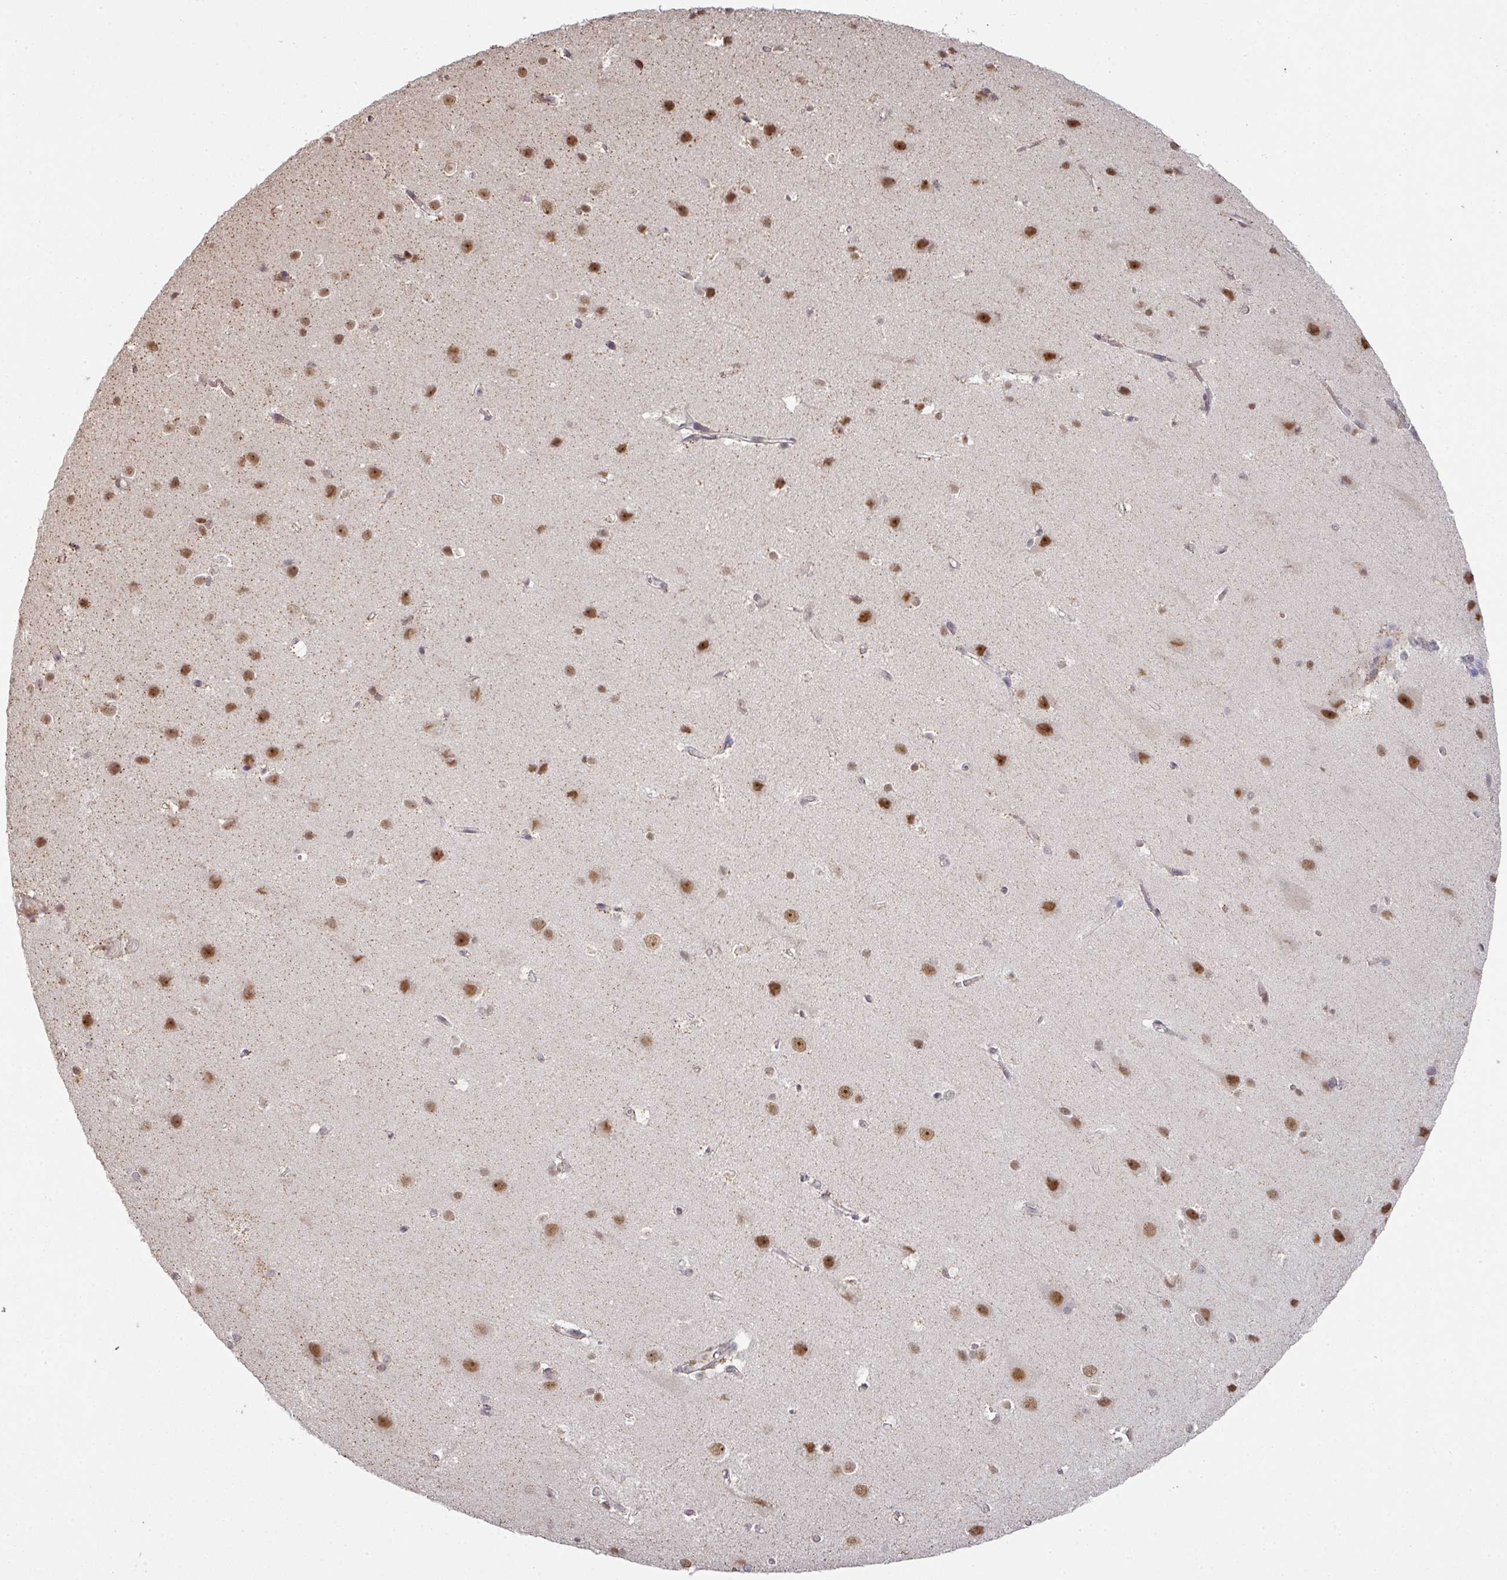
{"staining": {"intensity": "moderate", "quantity": "<25%", "location": "cytoplasmic/membranous"}, "tissue": "cerebral cortex", "cell_type": "Endothelial cells", "image_type": "normal", "snomed": [{"axis": "morphology", "description": "Normal tissue, NOS"}, {"axis": "topography", "description": "Cerebral cortex"}], "caption": "High-magnification brightfield microscopy of normal cerebral cortex stained with DAB (3,3'-diaminobenzidine) (brown) and counterstained with hematoxylin (blue). endothelial cells exhibit moderate cytoplasmic/membranous expression is appreciated in about<25% of cells. (Brightfield microscopy of DAB IHC at high magnification).", "gene": "GTF2H3", "patient": {"sex": "male", "age": 37}}